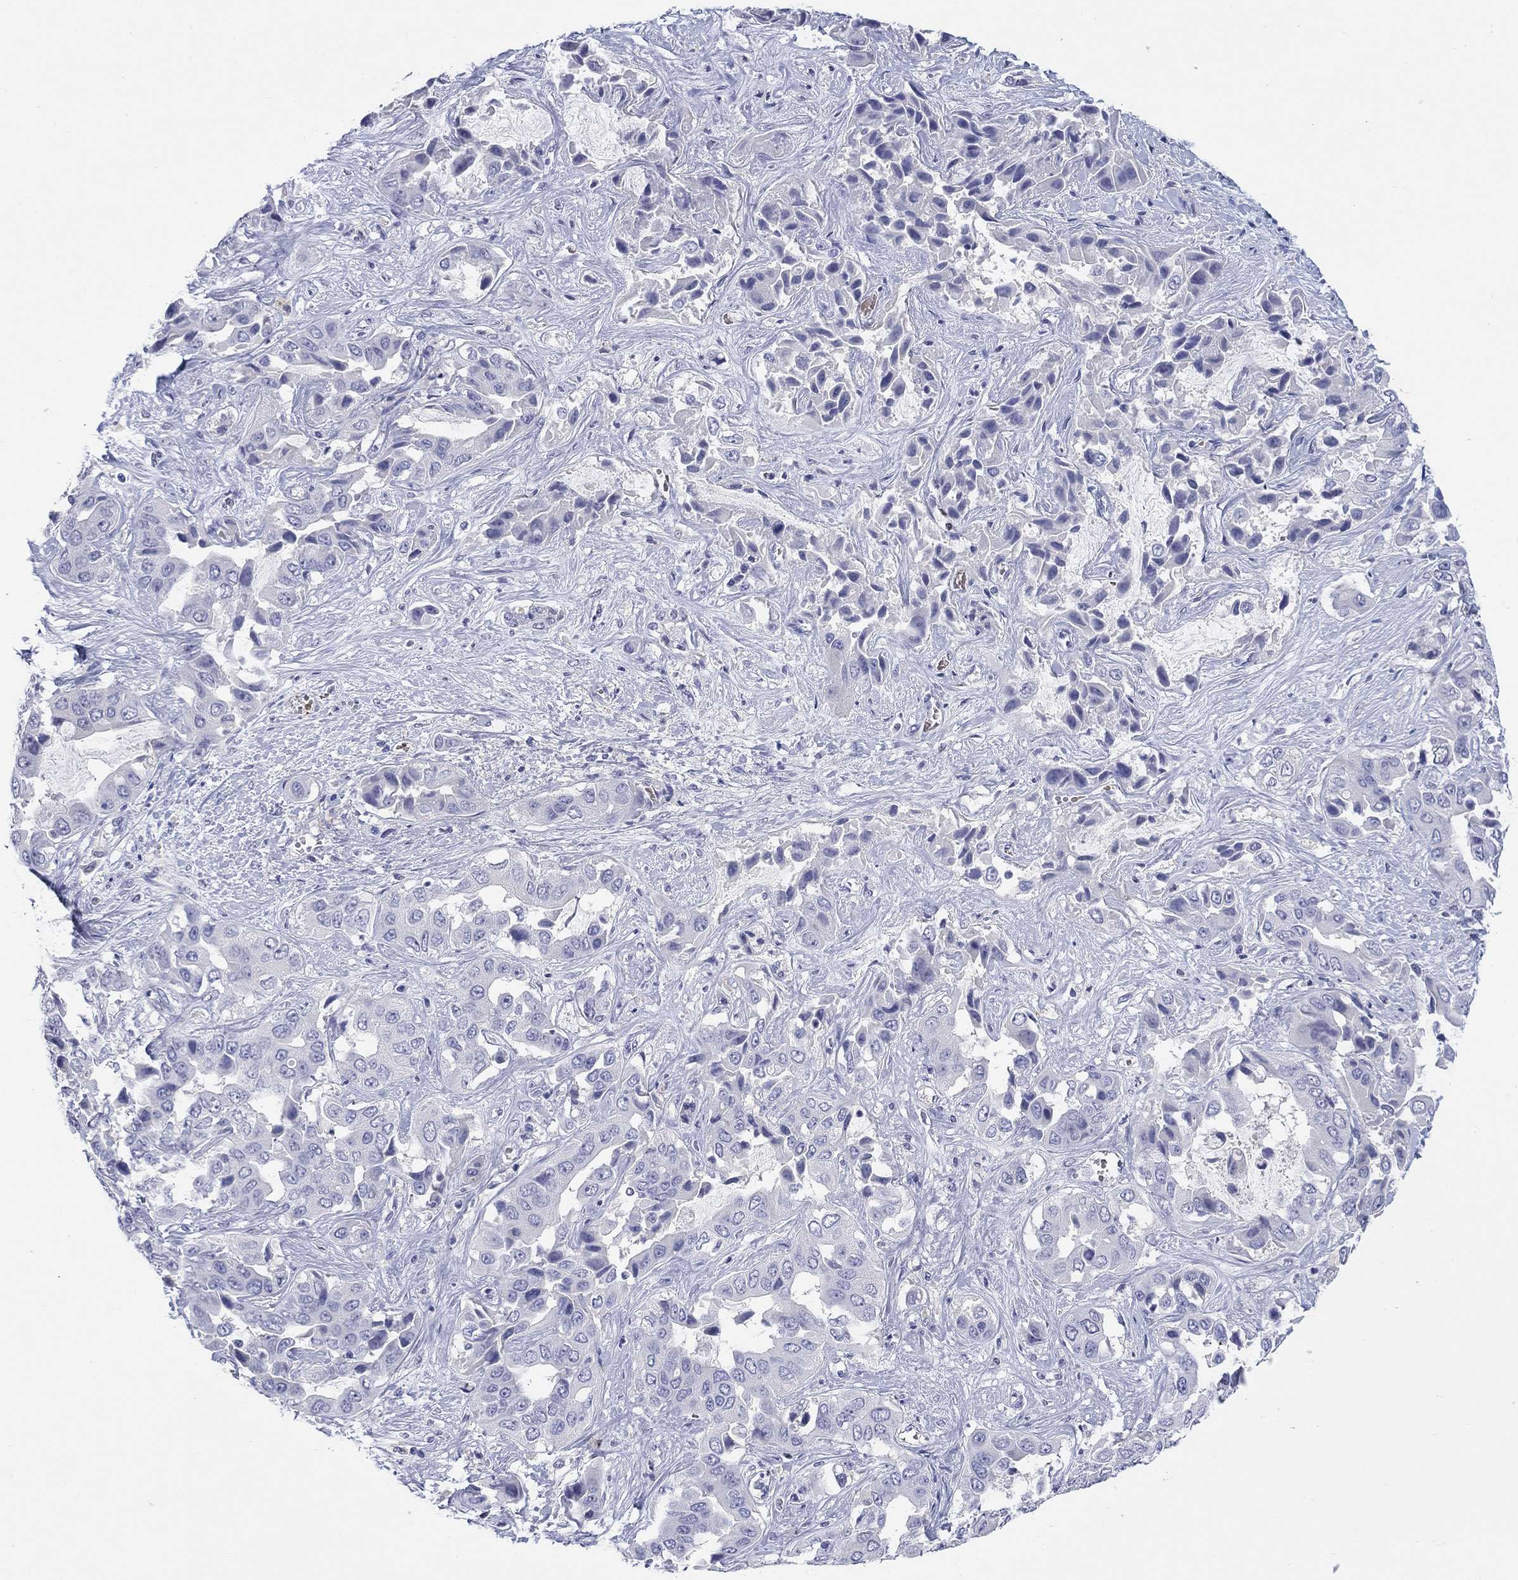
{"staining": {"intensity": "negative", "quantity": "none", "location": "none"}, "tissue": "liver cancer", "cell_type": "Tumor cells", "image_type": "cancer", "snomed": [{"axis": "morphology", "description": "Cholangiocarcinoma"}, {"axis": "topography", "description": "Liver"}], "caption": "High power microscopy micrograph of an immunohistochemistry (IHC) micrograph of liver cancer, revealing no significant expression in tumor cells.", "gene": "PTPRZ1", "patient": {"sex": "female", "age": 52}}